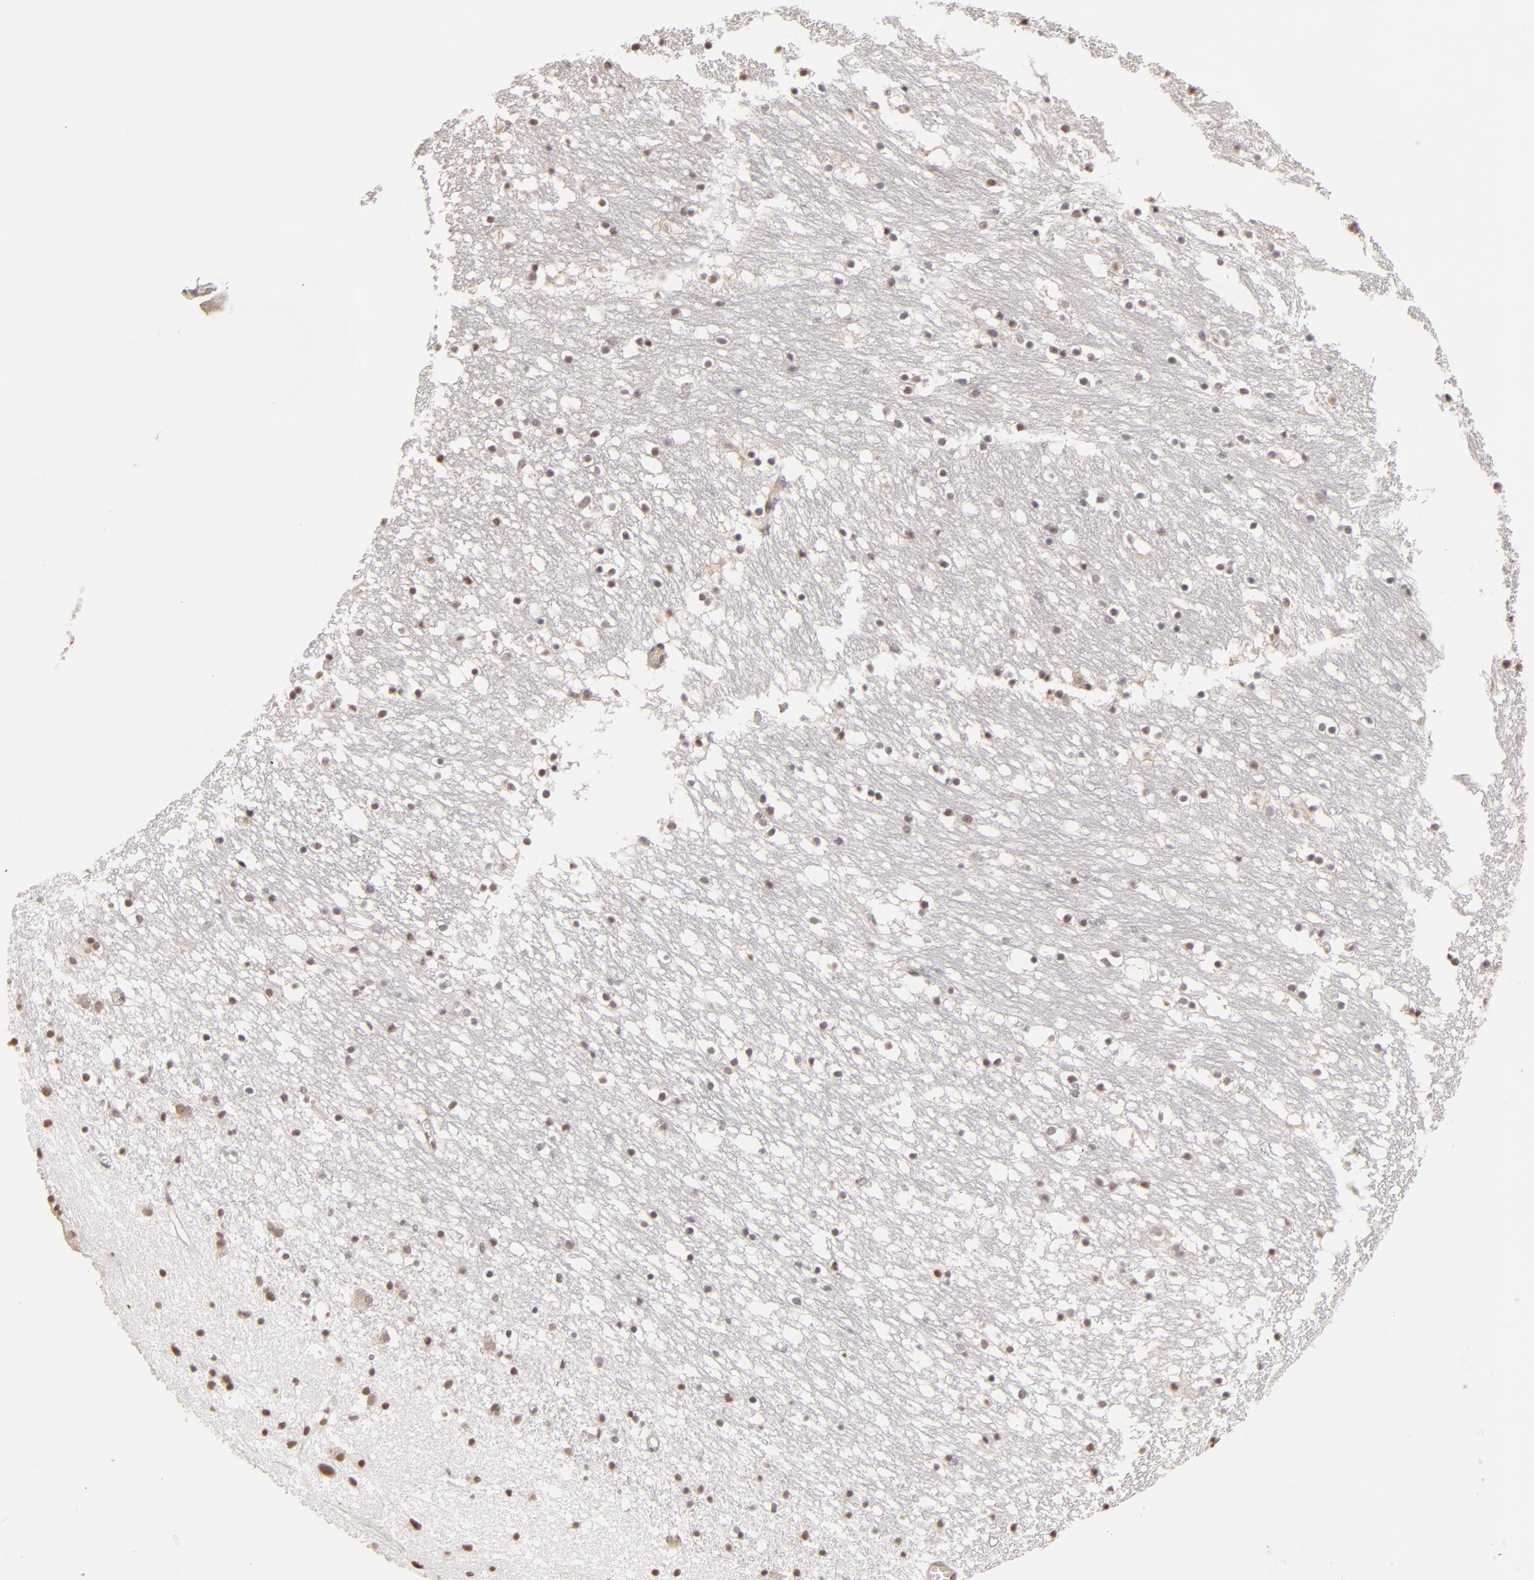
{"staining": {"intensity": "weak", "quantity": "25%-75%", "location": "nuclear"}, "tissue": "caudate", "cell_type": "Glial cells", "image_type": "normal", "snomed": [{"axis": "morphology", "description": "Normal tissue, NOS"}, {"axis": "topography", "description": "Lateral ventricle wall"}], "caption": "Immunohistochemistry (IHC) photomicrograph of benign human caudate stained for a protein (brown), which demonstrates low levels of weak nuclear expression in about 25%-75% of glial cells.", "gene": "RARB", "patient": {"sex": "male", "age": 45}}